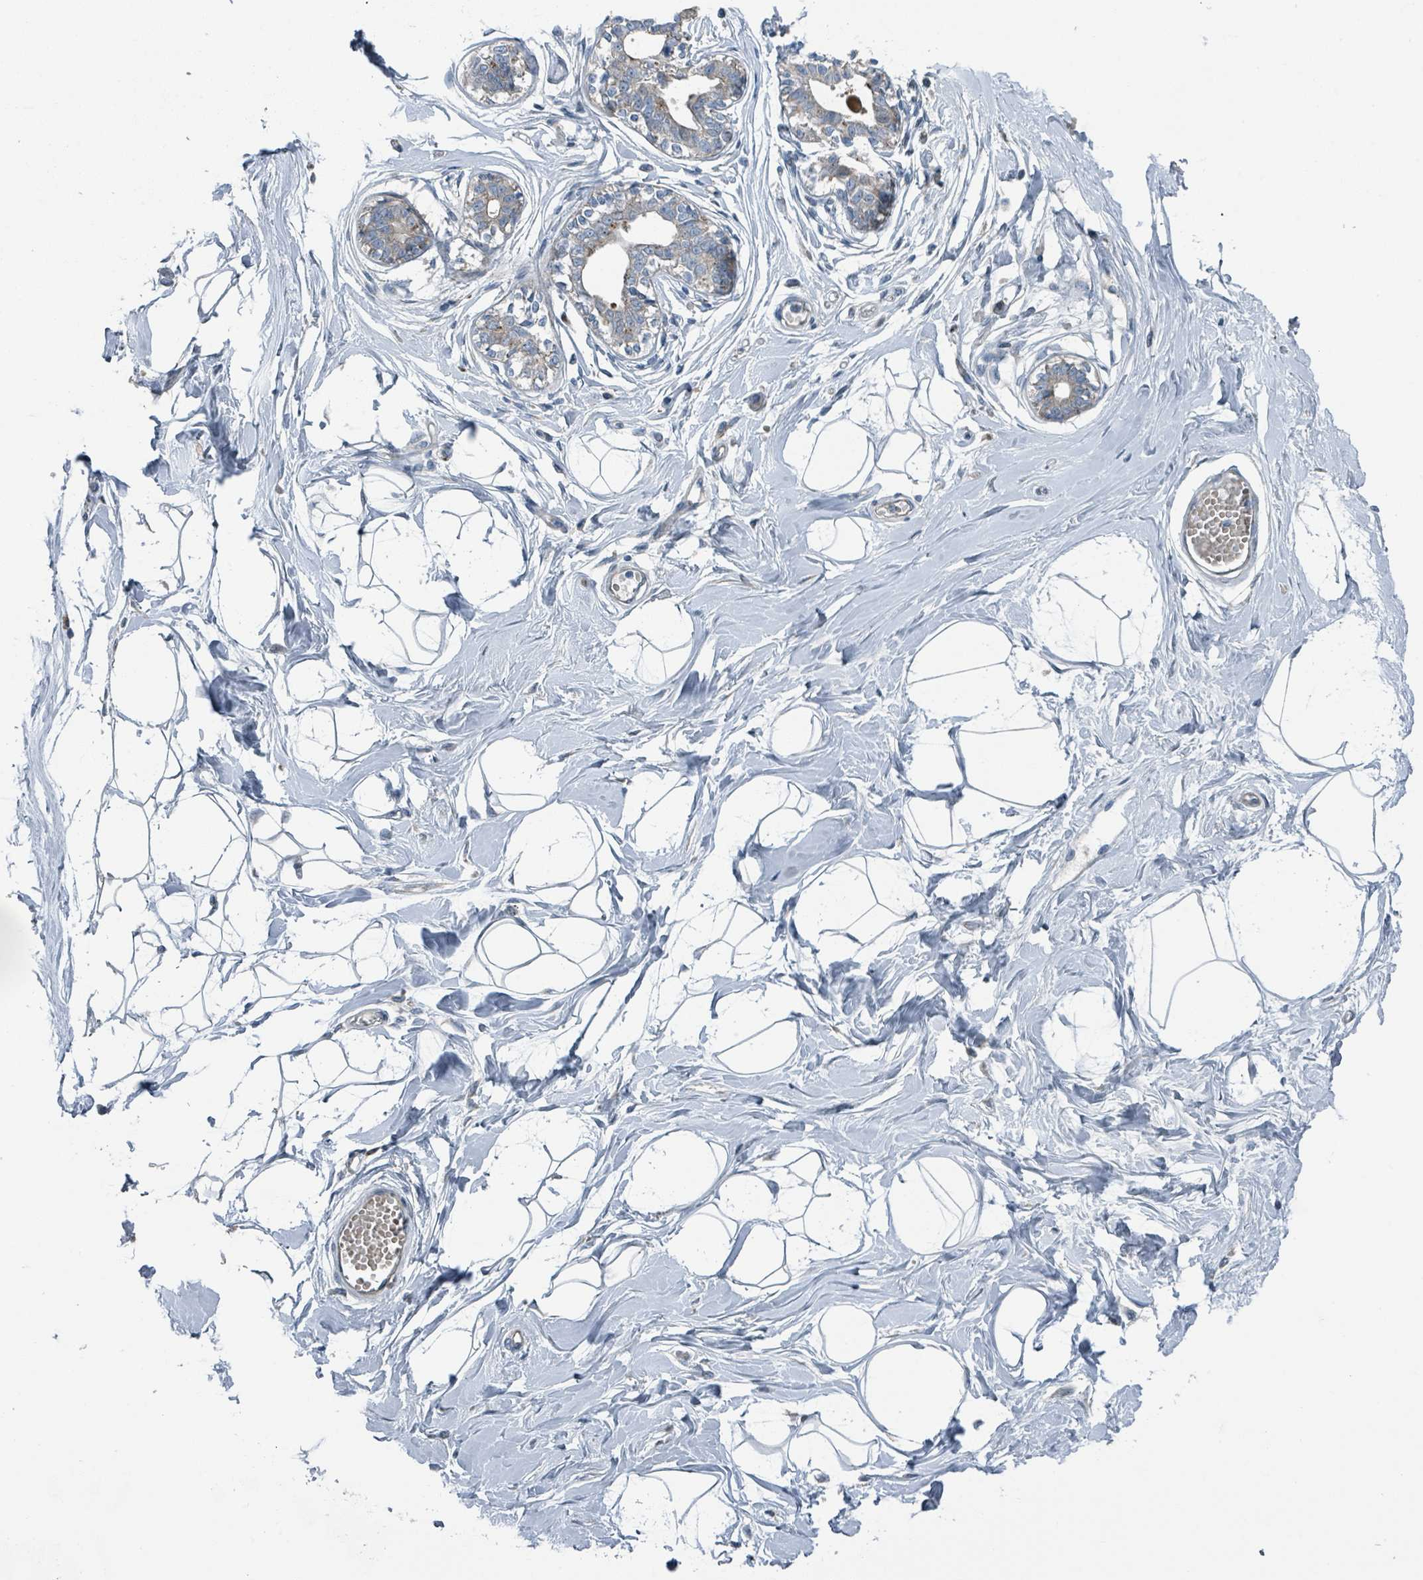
{"staining": {"intensity": "negative", "quantity": "none", "location": "none"}, "tissue": "breast", "cell_type": "Adipocytes", "image_type": "normal", "snomed": [{"axis": "morphology", "description": "Normal tissue, NOS"}, {"axis": "topography", "description": "Breast"}], "caption": "This is an IHC histopathology image of normal human breast. There is no positivity in adipocytes.", "gene": "DIPK2A", "patient": {"sex": "female", "age": 45}}